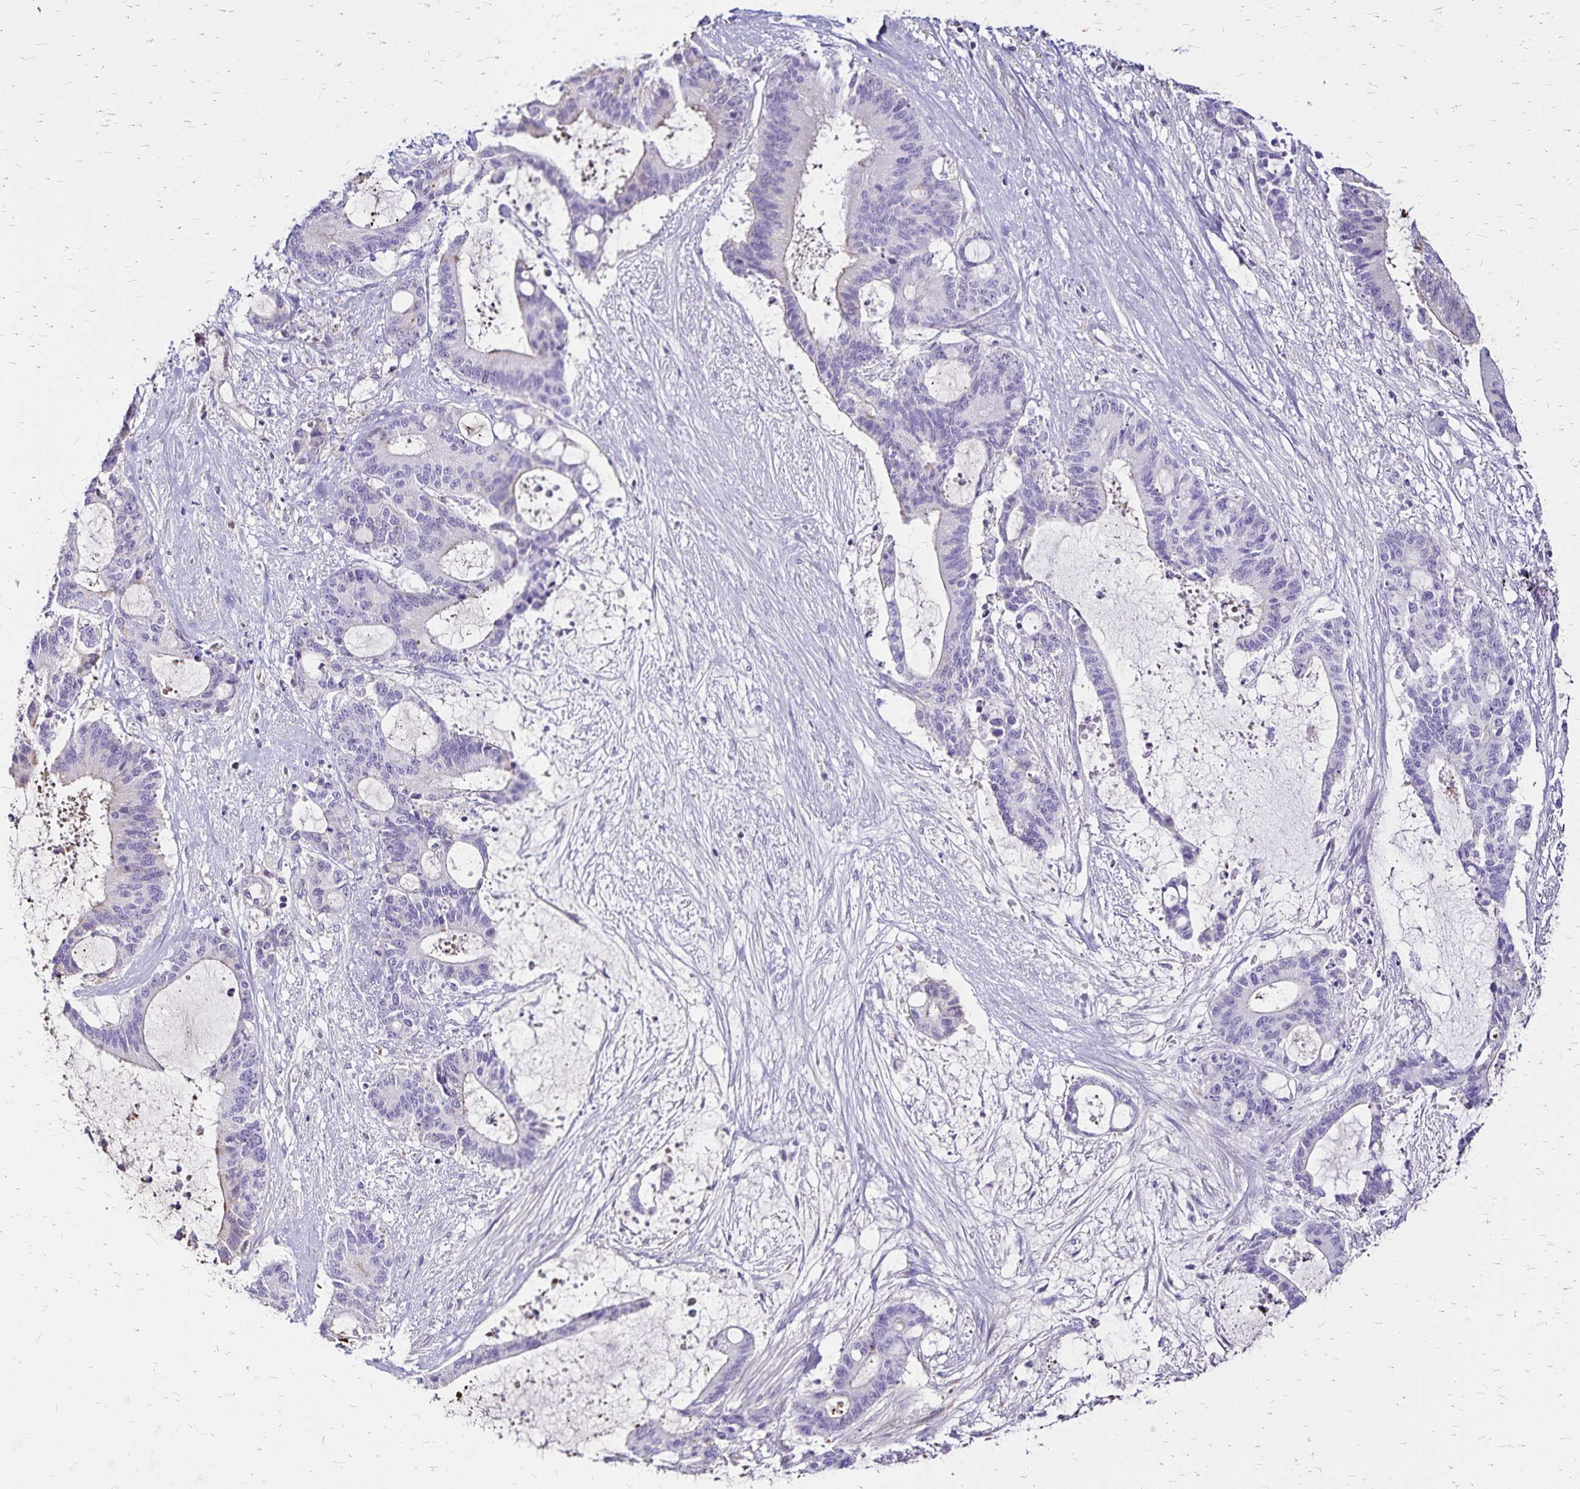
{"staining": {"intensity": "negative", "quantity": "none", "location": "none"}, "tissue": "liver cancer", "cell_type": "Tumor cells", "image_type": "cancer", "snomed": [{"axis": "morphology", "description": "Normal tissue, NOS"}, {"axis": "morphology", "description": "Cholangiocarcinoma"}, {"axis": "topography", "description": "Liver"}, {"axis": "topography", "description": "Peripheral nerve tissue"}], "caption": "This is a histopathology image of IHC staining of liver cholangiocarcinoma, which shows no expression in tumor cells.", "gene": "KISS1", "patient": {"sex": "female", "age": 73}}